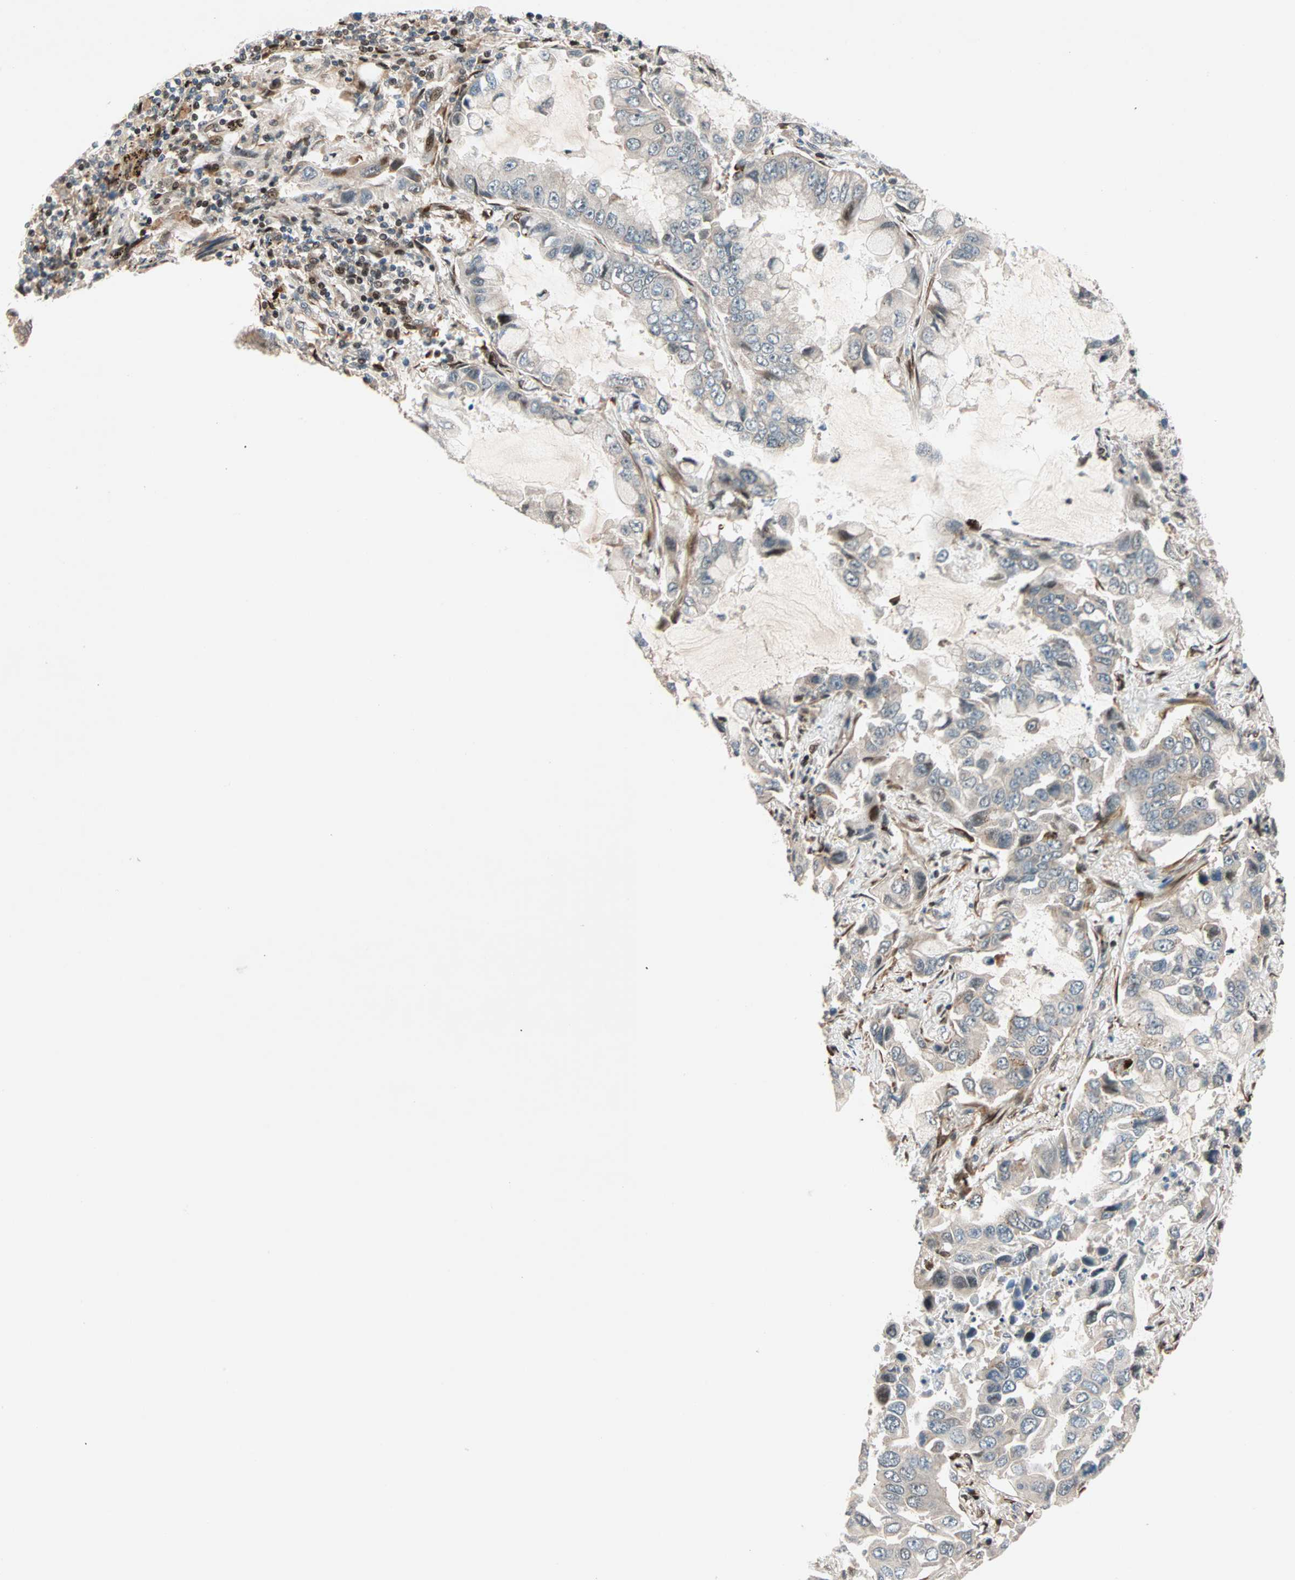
{"staining": {"intensity": "weak", "quantity": "25%-75%", "location": "cytoplasmic/membranous"}, "tissue": "lung cancer", "cell_type": "Tumor cells", "image_type": "cancer", "snomed": [{"axis": "morphology", "description": "Adenocarcinoma, NOS"}, {"axis": "topography", "description": "Lung"}], "caption": "A high-resolution photomicrograph shows IHC staining of lung cancer (adenocarcinoma), which shows weak cytoplasmic/membranous expression in approximately 25%-75% of tumor cells.", "gene": "HECW1", "patient": {"sex": "male", "age": 64}}